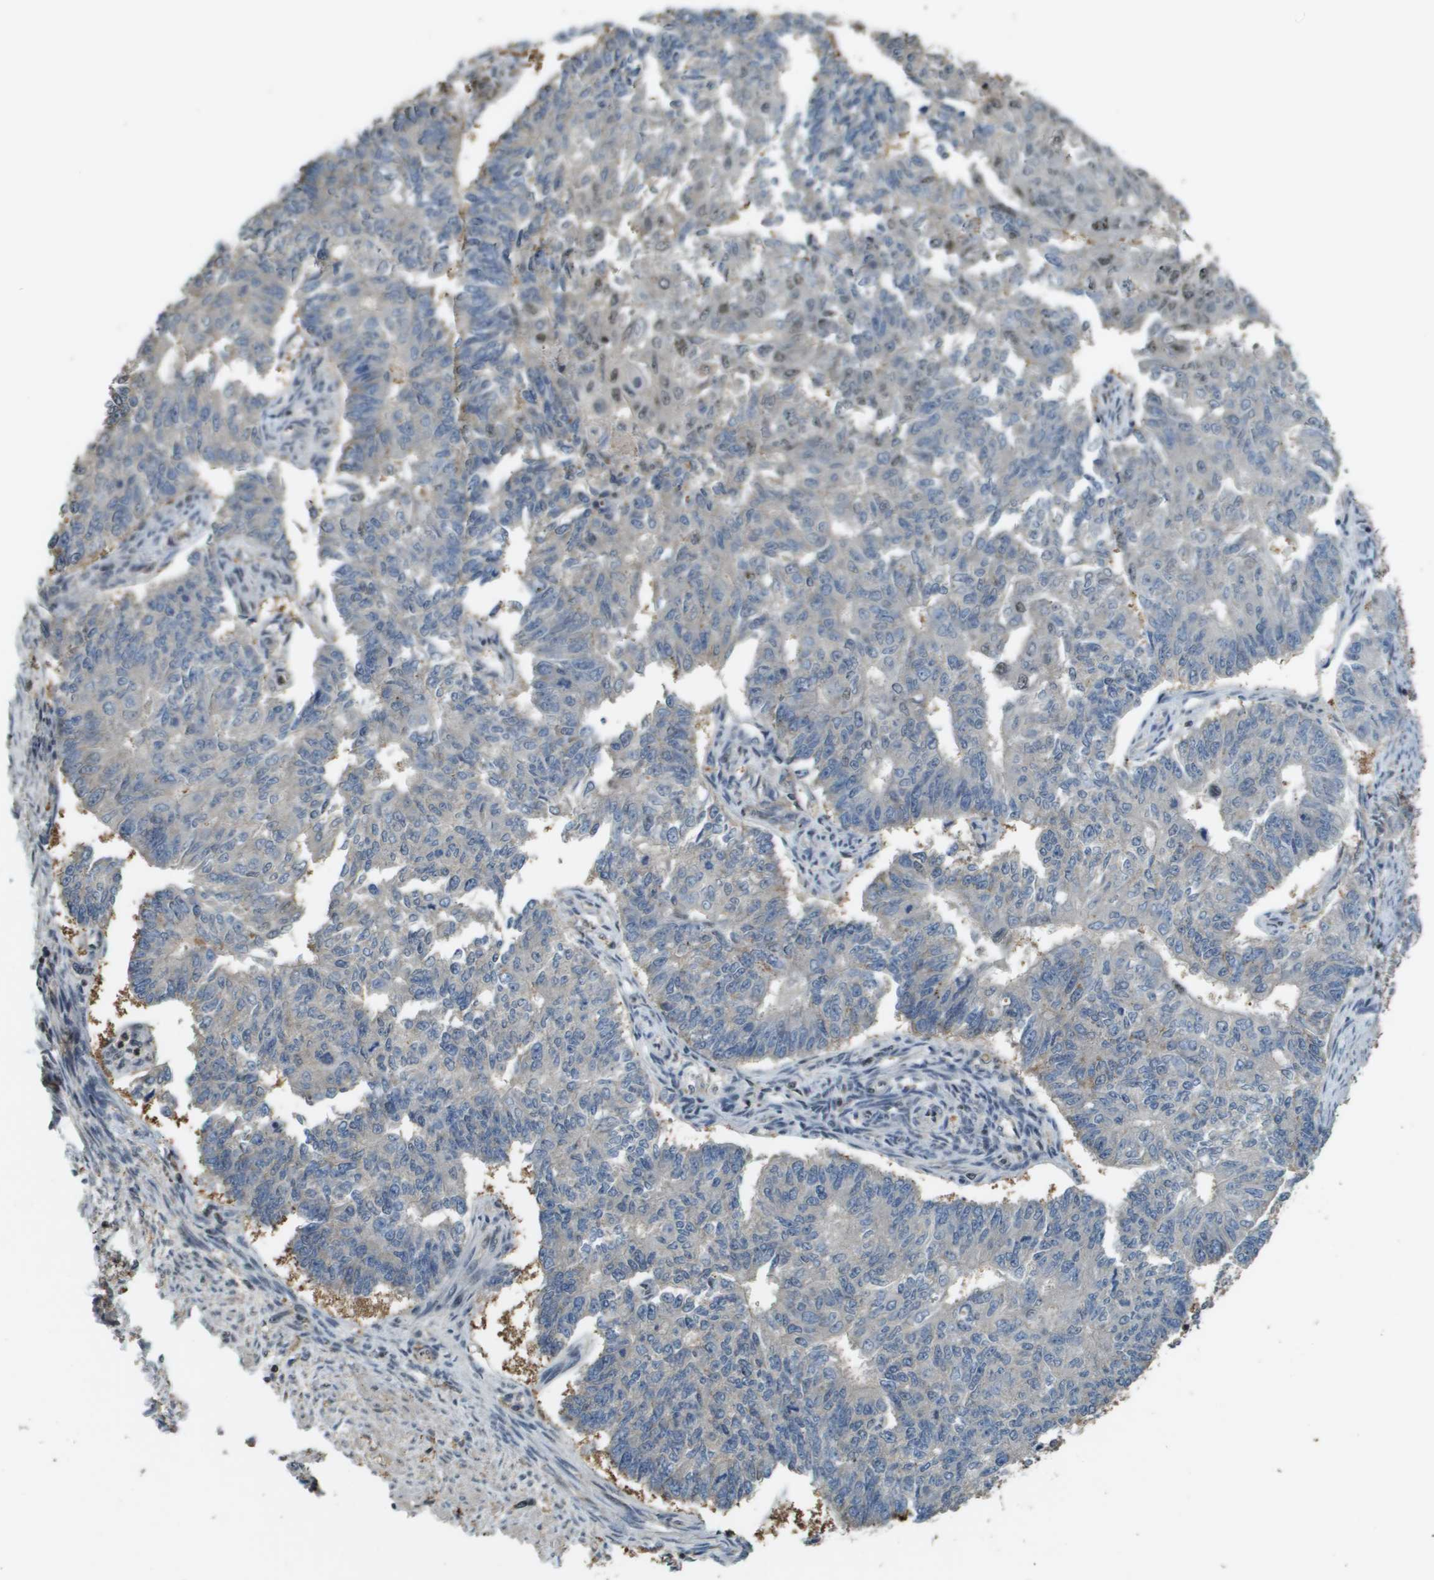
{"staining": {"intensity": "negative", "quantity": "none", "location": "none"}, "tissue": "endometrial cancer", "cell_type": "Tumor cells", "image_type": "cancer", "snomed": [{"axis": "morphology", "description": "Adenocarcinoma, NOS"}, {"axis": "topography", "description": "Endometrium"}], "caption": "Immunohistochemistry (IHC) histopathology image of human endometrial cancer (adenocarcinoma) stained for a protein (brown), which exhibits no positivity in tumor cells.", "gene": "SP100", "patient": {"sex": "female", "age": 32}}